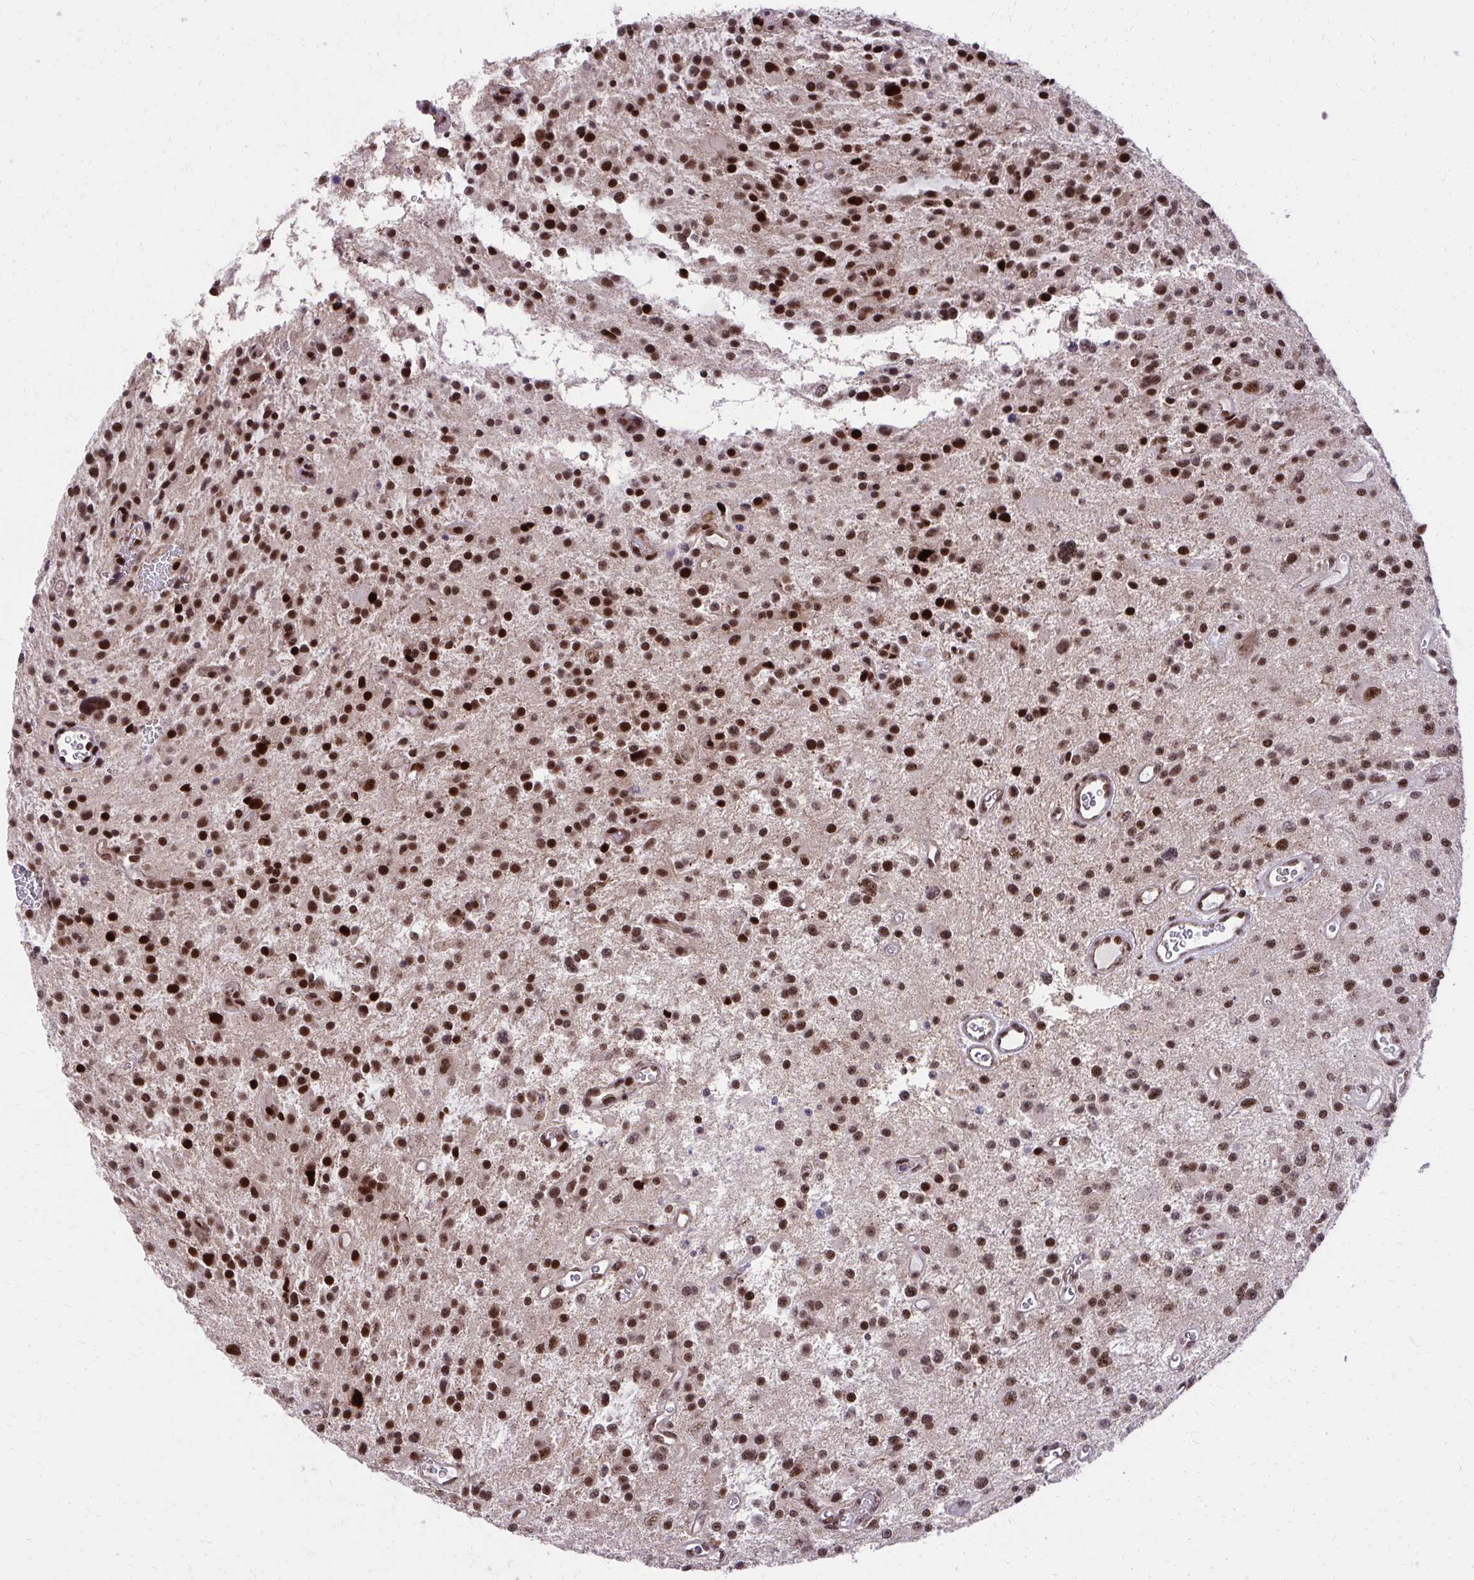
{"staining": {"intensity": "strong", "quantity": ">75%", "location": "nuclear"}, "tissue": "glioma", "cell_type": "Tumor cells", "image_type": "cancer", "snomed": [{"axis": "morphology", "description": "Glioma, malignant, Low grade"}, {"axis": "topography", "description": "Brain"}], "caption": "Brown immunohistochemical staining in human malignant glioma (low-grade) displays strong nuclear staining in approximately >75% of tumor cells.", "gene": "HOXA4", "patient": {"sex": "male", "age": 43}}